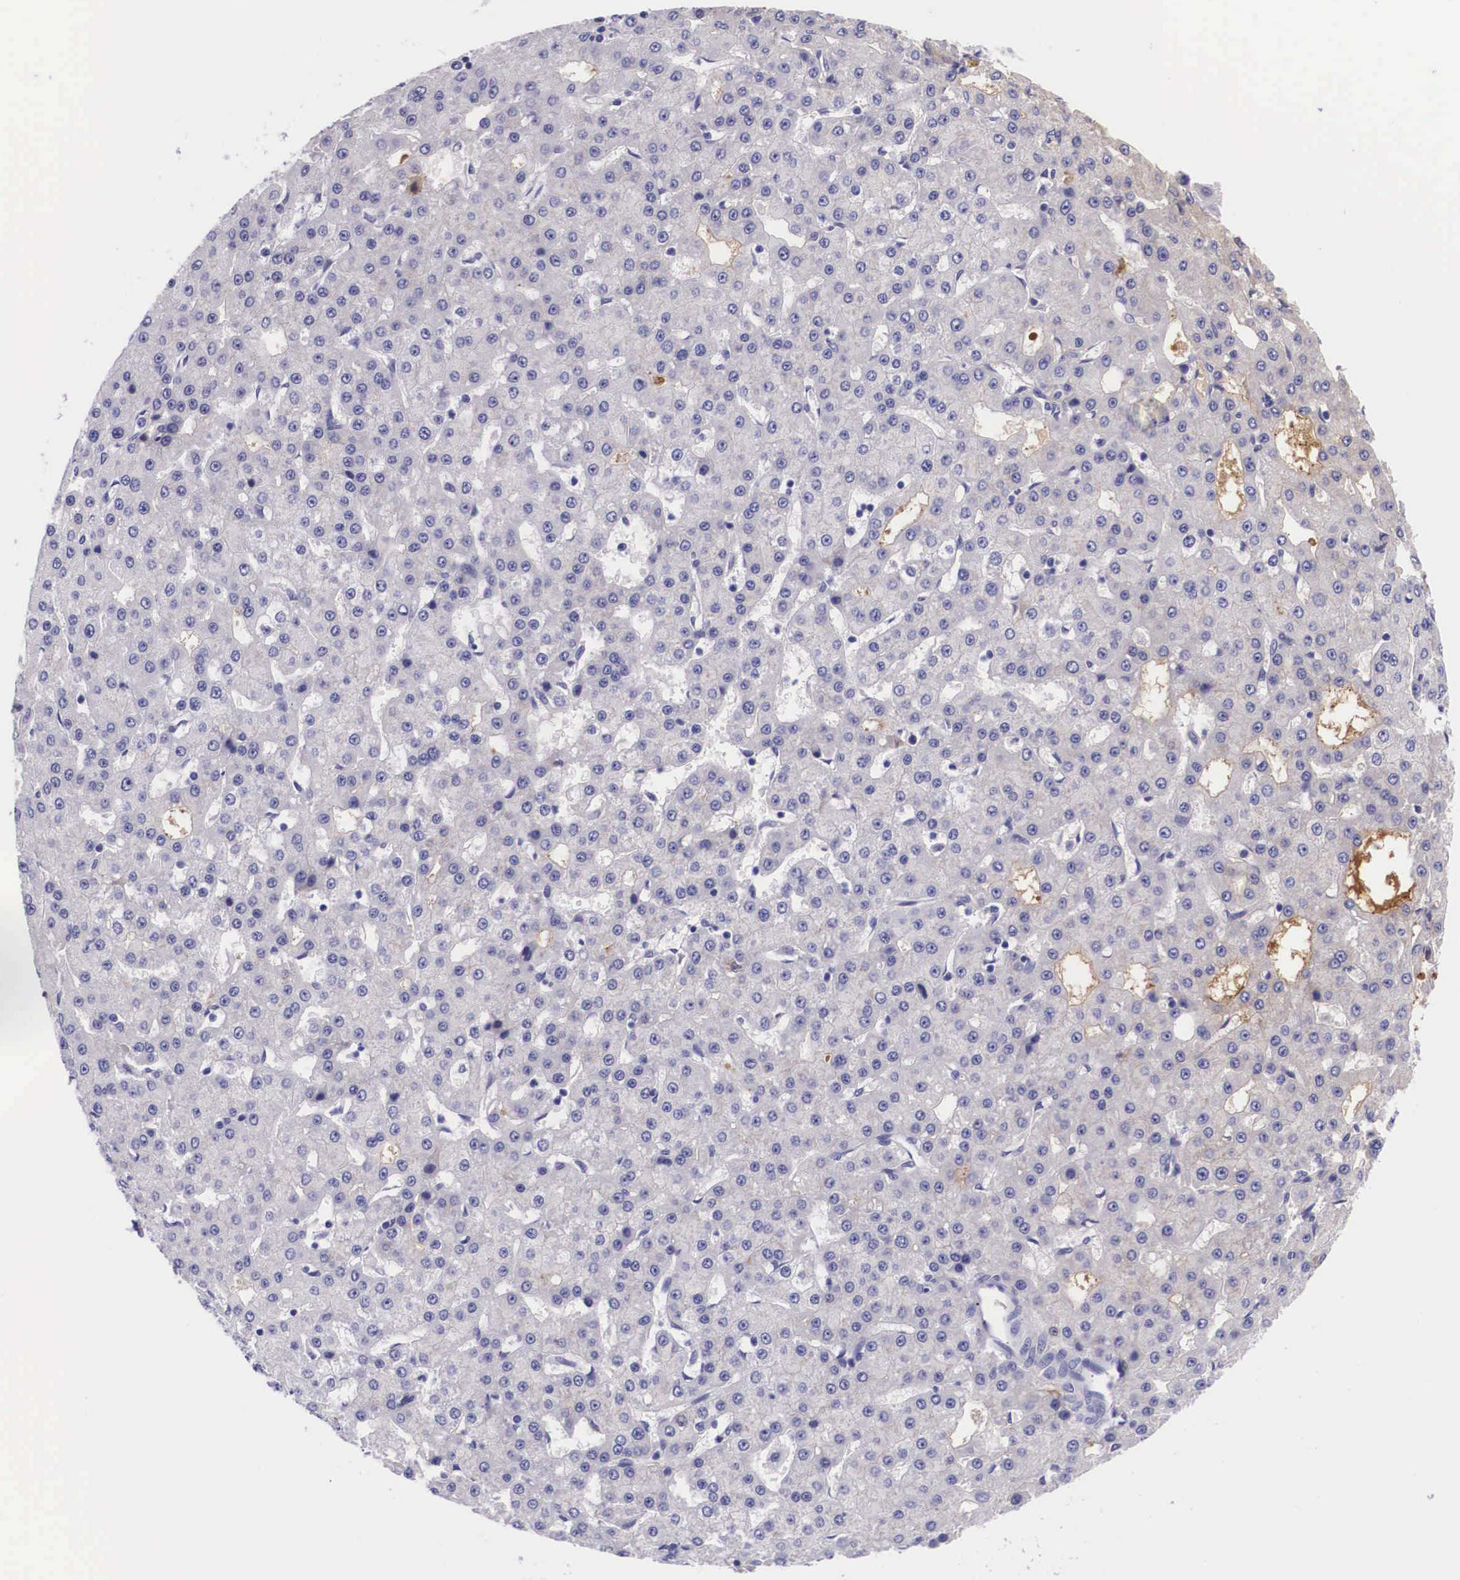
{"staining": {"intensity": "negative", "quantity": "none", "location": "none"}, "tissue": "liver cancer", "cell_type": "Tumor cells", "image_type": "cancer", "snomed": [{"axis": "morphology", "description": "Carcinoma, Hepatocellular, NOS"}, {"axis": "topography", "description": "Liver"}], "caption": "A high-resolution histopathology image shows immunohistochemistry (IHC) staining of liver hepatocellular carcinoma, which demonstrates no significant expression in tumor cells.", "gene": "PLG", "patient": {"sex": "male", "age": 47}}